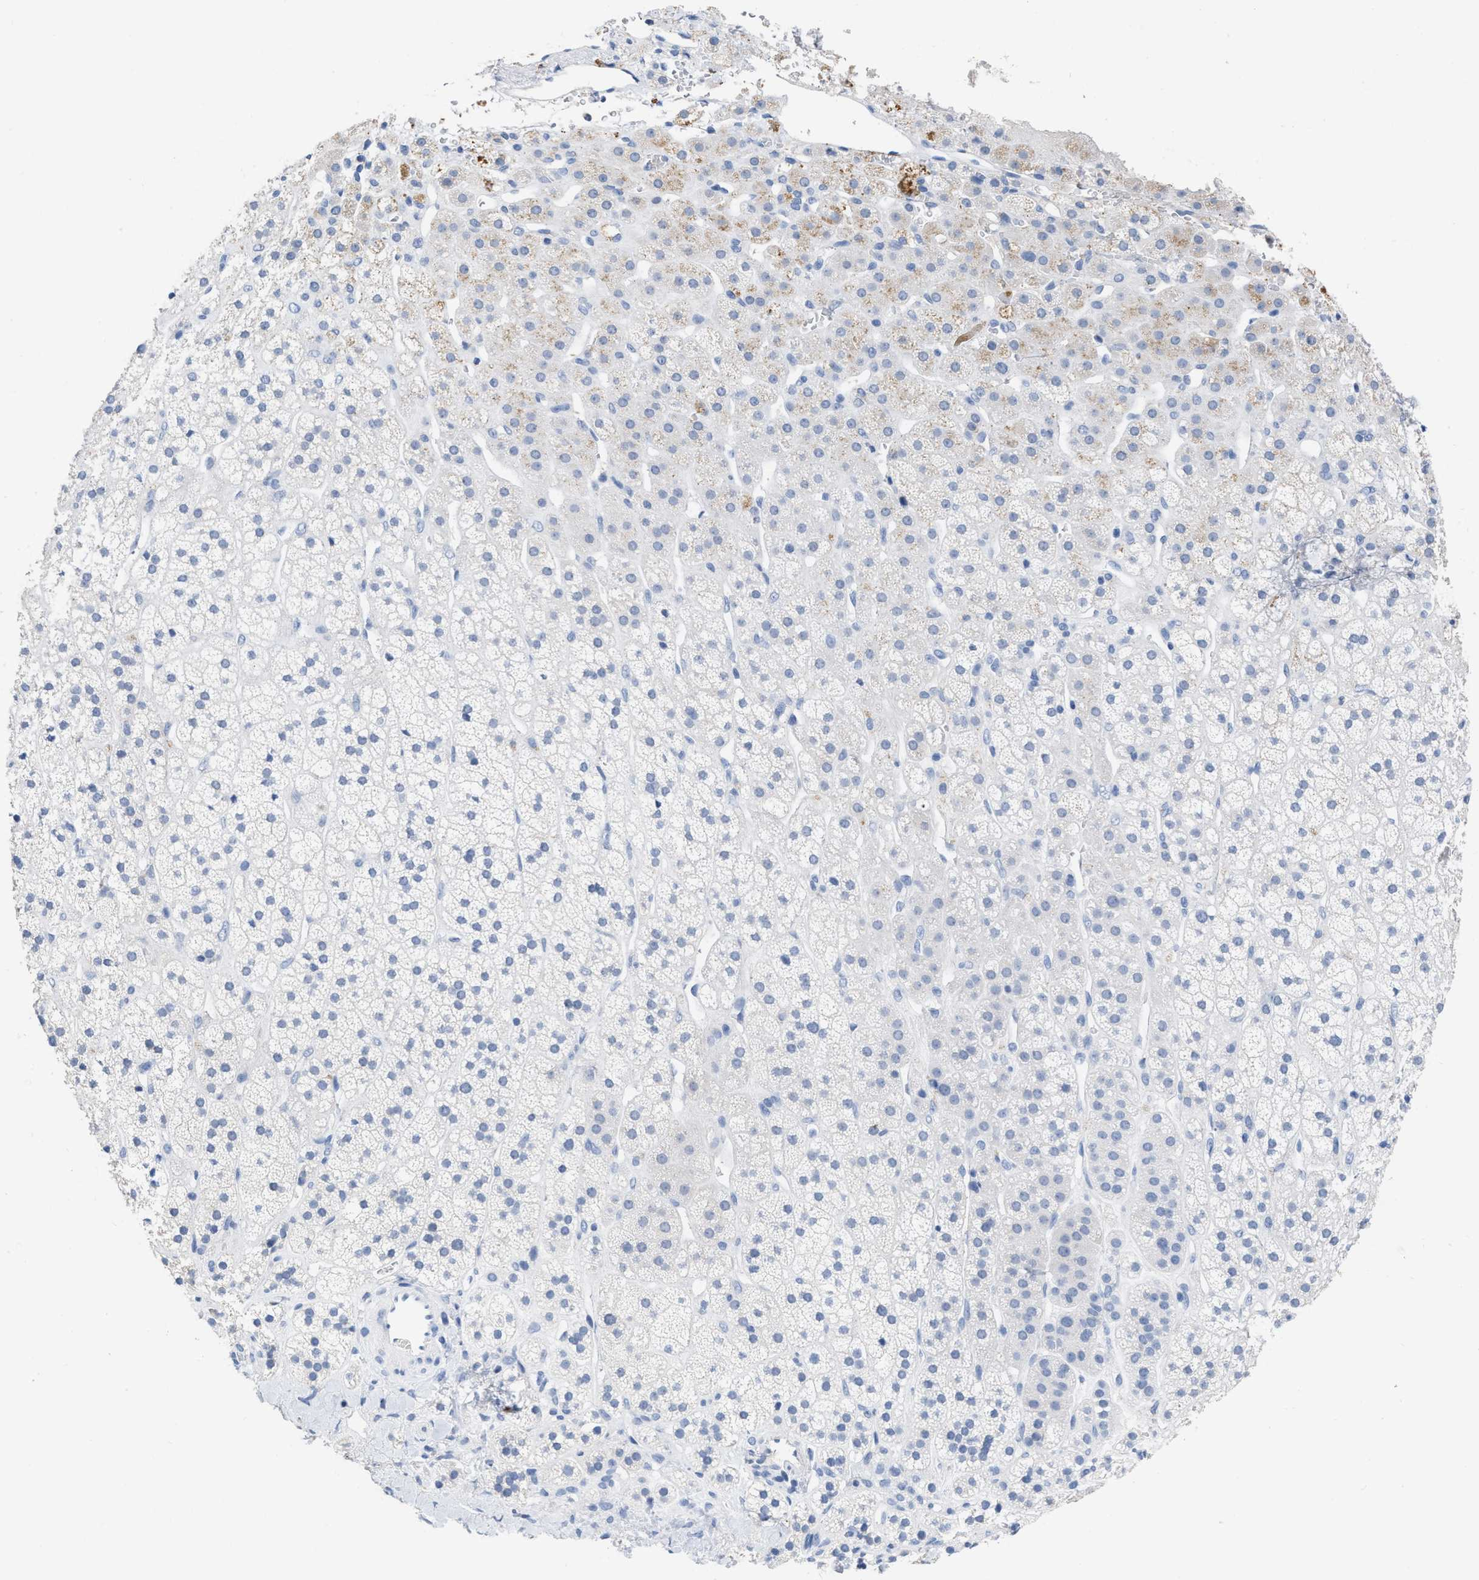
{"staining": {"intensity": "moderate", "quantity": "<25%", "location": "cytoplasmic/membranous"}, "tissue": "adrenal gland", "cell_type": "Glandular cells", "image_type": "normal", "snomed": [{"axis": "morphology", "description": "Normal tissue, NOS"}, {"axis": "topography", "description": "Adrenal gland"}], "caption": "Protein expression analysis of unremarkable human adrenal gland reveals moderate cytoplasmic/membranous staining in about <25% of glandular cells. The protein of interest is shown in brown color, while the nuclei are stained blue.", "gene": "CEACAM5", "patient": {"sex": "male", "age": 56}}